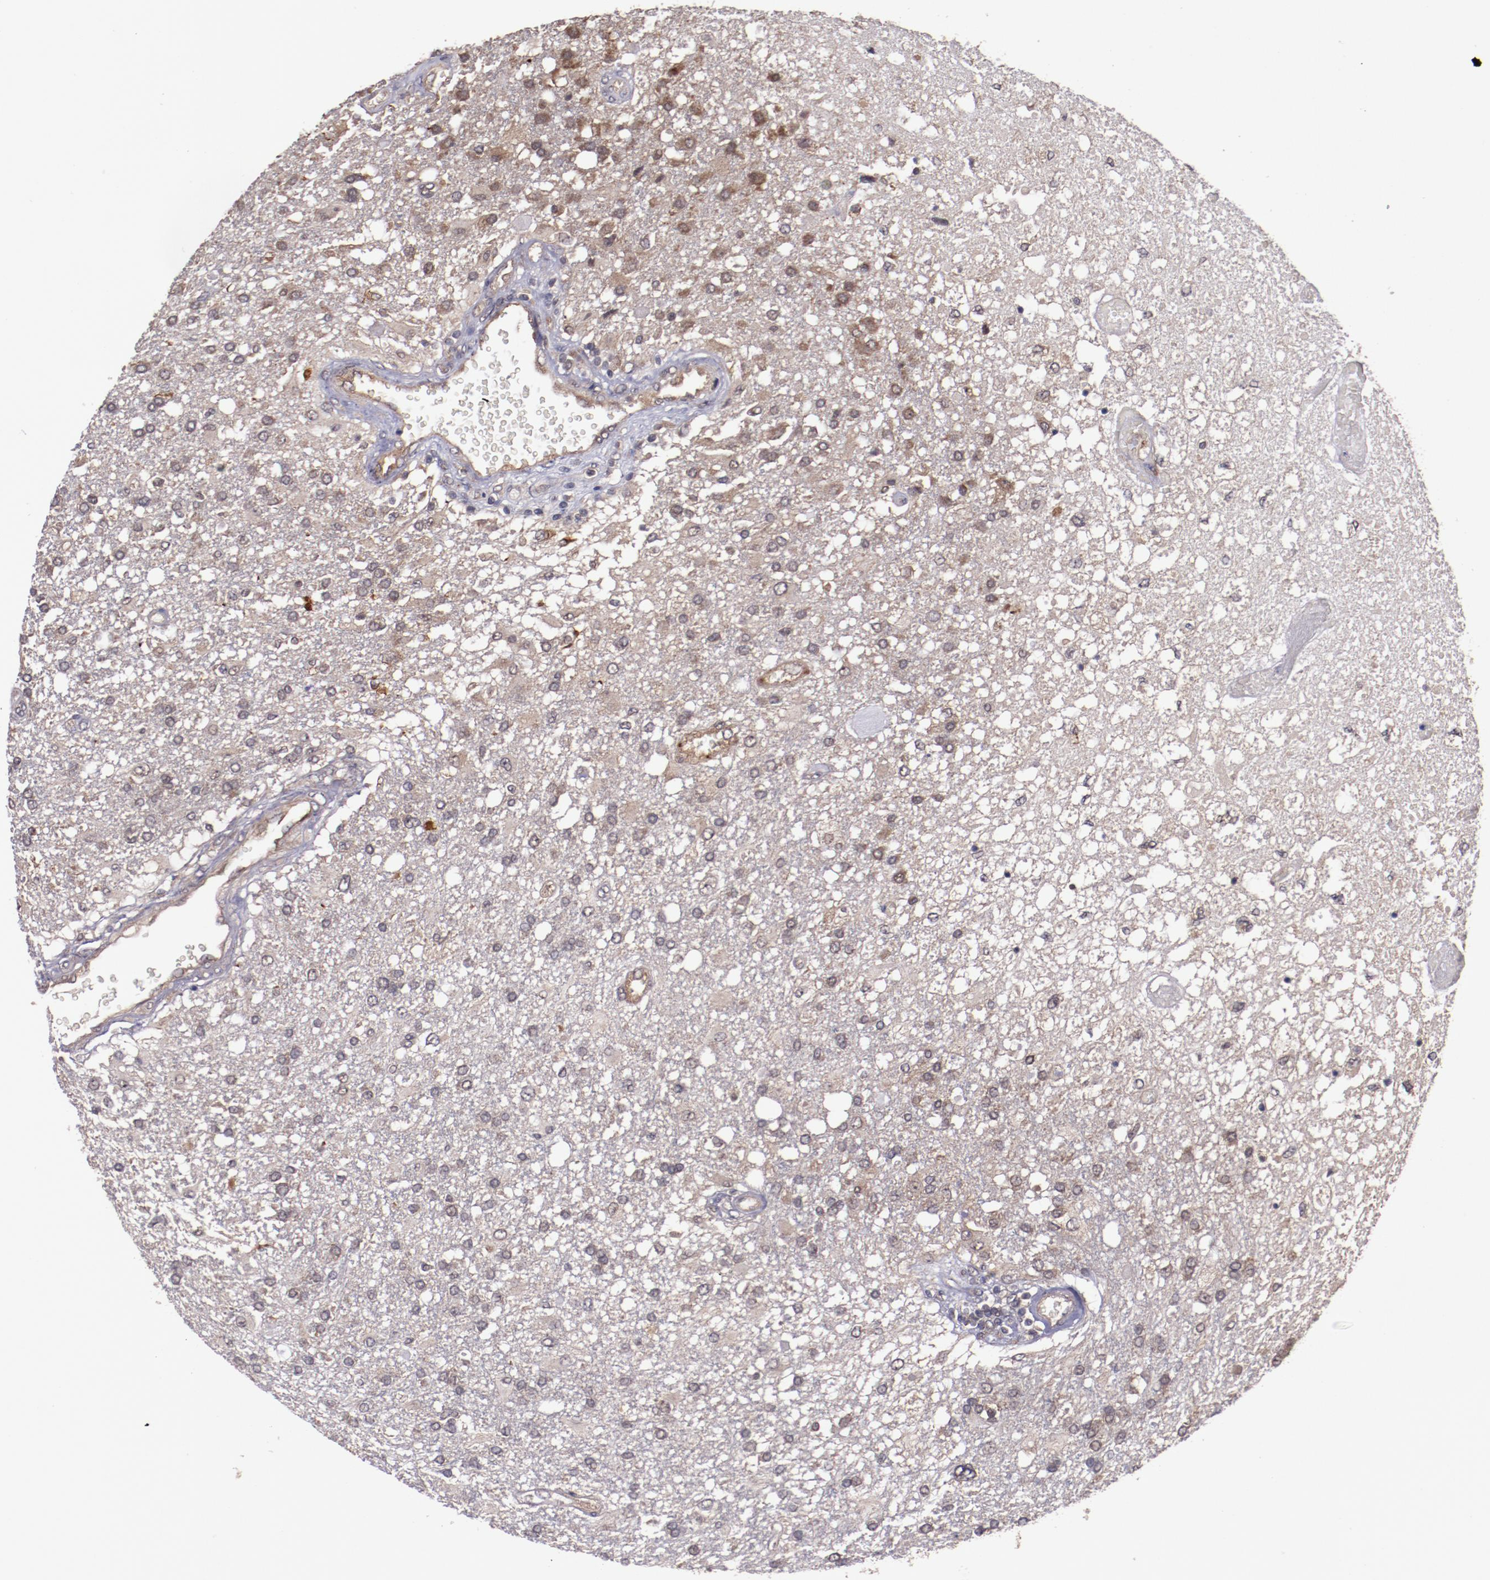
{"staining": {"intensity": "moderate", "quantity": "25%-75%", "location": "cytoplasmic/membranous"}, "tissue": "glioma", "cell_type": "Tumor cells", "image_type": "cancer", "snomed": [{"axis": "morphology", "description": "Glioma, malignant, High grade"}, {"axis": "topography", "description": "Cerebral cortex"}], "caption": "There is medium levels of moderate cytoplasmic/membranous staining in tumor cells of glioma, as demonstrated by immunohistochemical staining (brown color).", "gene": "FTSJ1", "patient": {"sex": "male", "age": 79}}